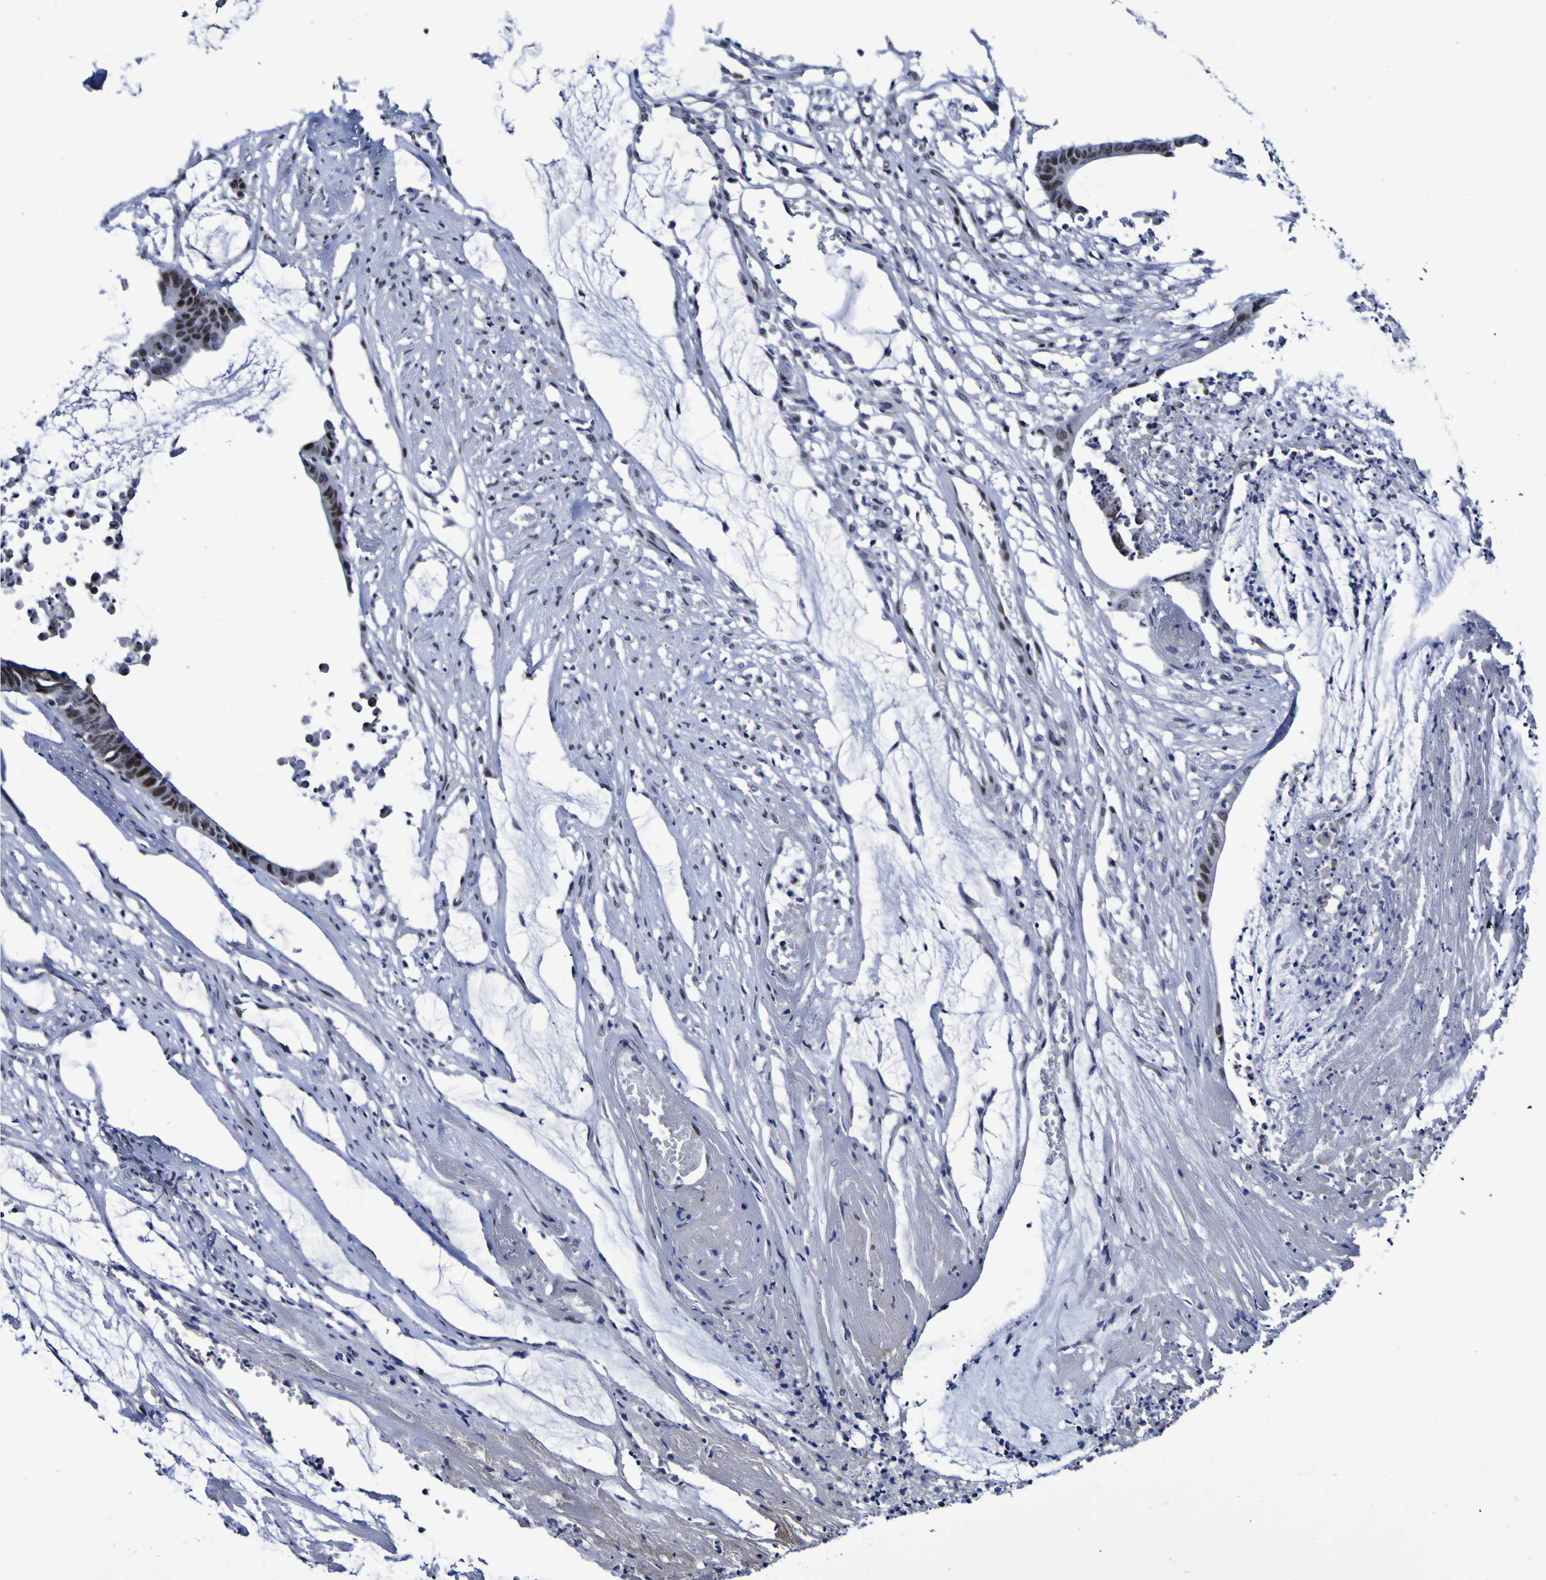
{"staining": {"intensity": "moderate", "quantity": ">75%", "location": "nuclear"}, "tissue": "colorectal cancer", "cell_type": "Tumor cells", "image_type": "cancer", "snomed": [{"axis": "morphology", "description": "Adenocarcinoma, NOS"}, {"axis": "topography", "description": "Rectum"}], "caption": "DAB immunohistochemical staining of human colorectal cancer shows moderate nuclear protein staining in approximately >75% of tumor cells.", "gene": "MBD3", "patient": {"sex": "female", "age": 66}}